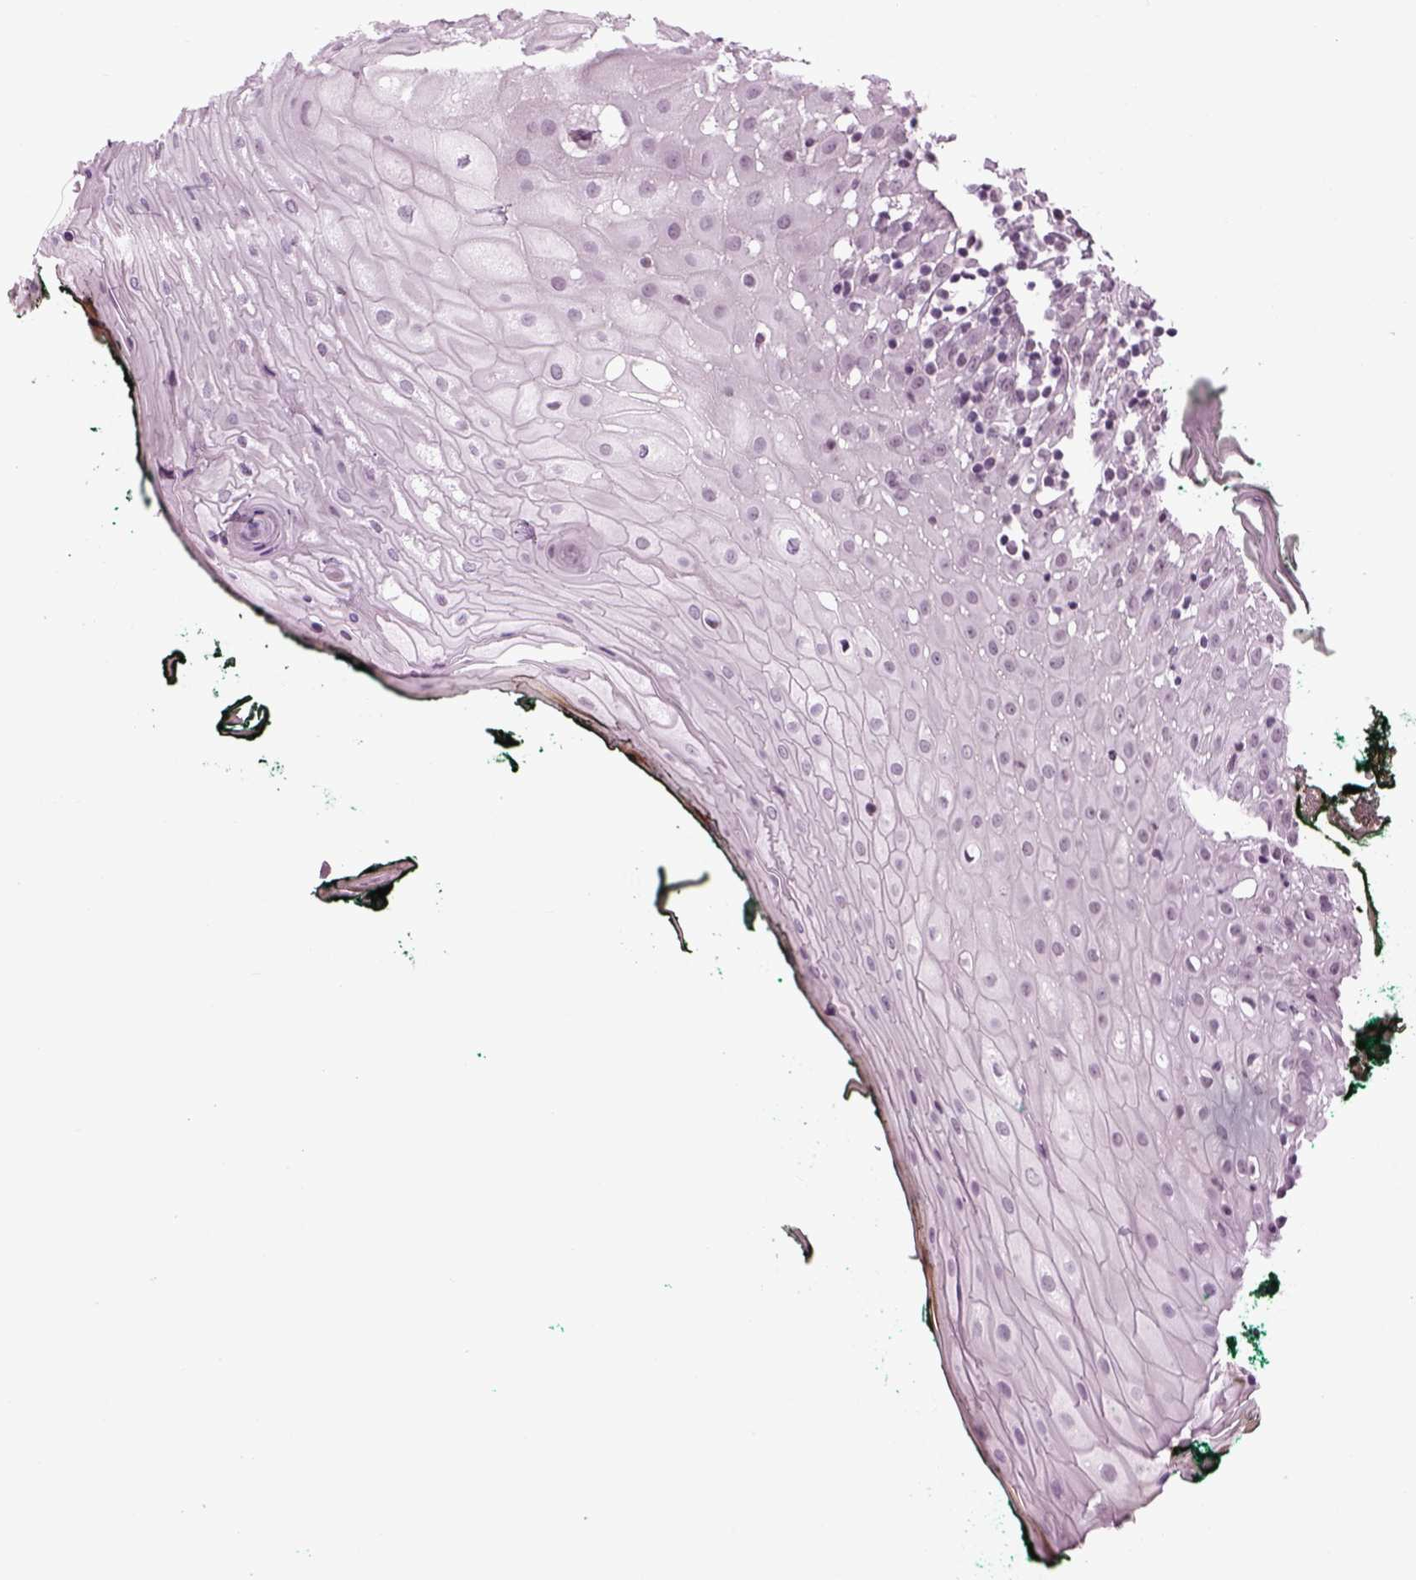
{"staining": {"intensity": "negative", "quantity": "none", "location": "none"}, "tissue": "oral mucosa", "cell_type": "Squamous epithelial cells", "image_type": "normal", "snomed": [{"axis": "morphology", "description": "Normal tissue, NOS"}, {"axis": "topography", "description": "Oral tissue"}, {"axis": "topography", "description": "Head-Neck"}], "caption": "This is an immunohistochemistry (IHC) image of normal oral mucosa. There is no staining in squamous epithelial cells.", "gene": "KCNG2", "patient": {"sex": "female", "age": 68}}